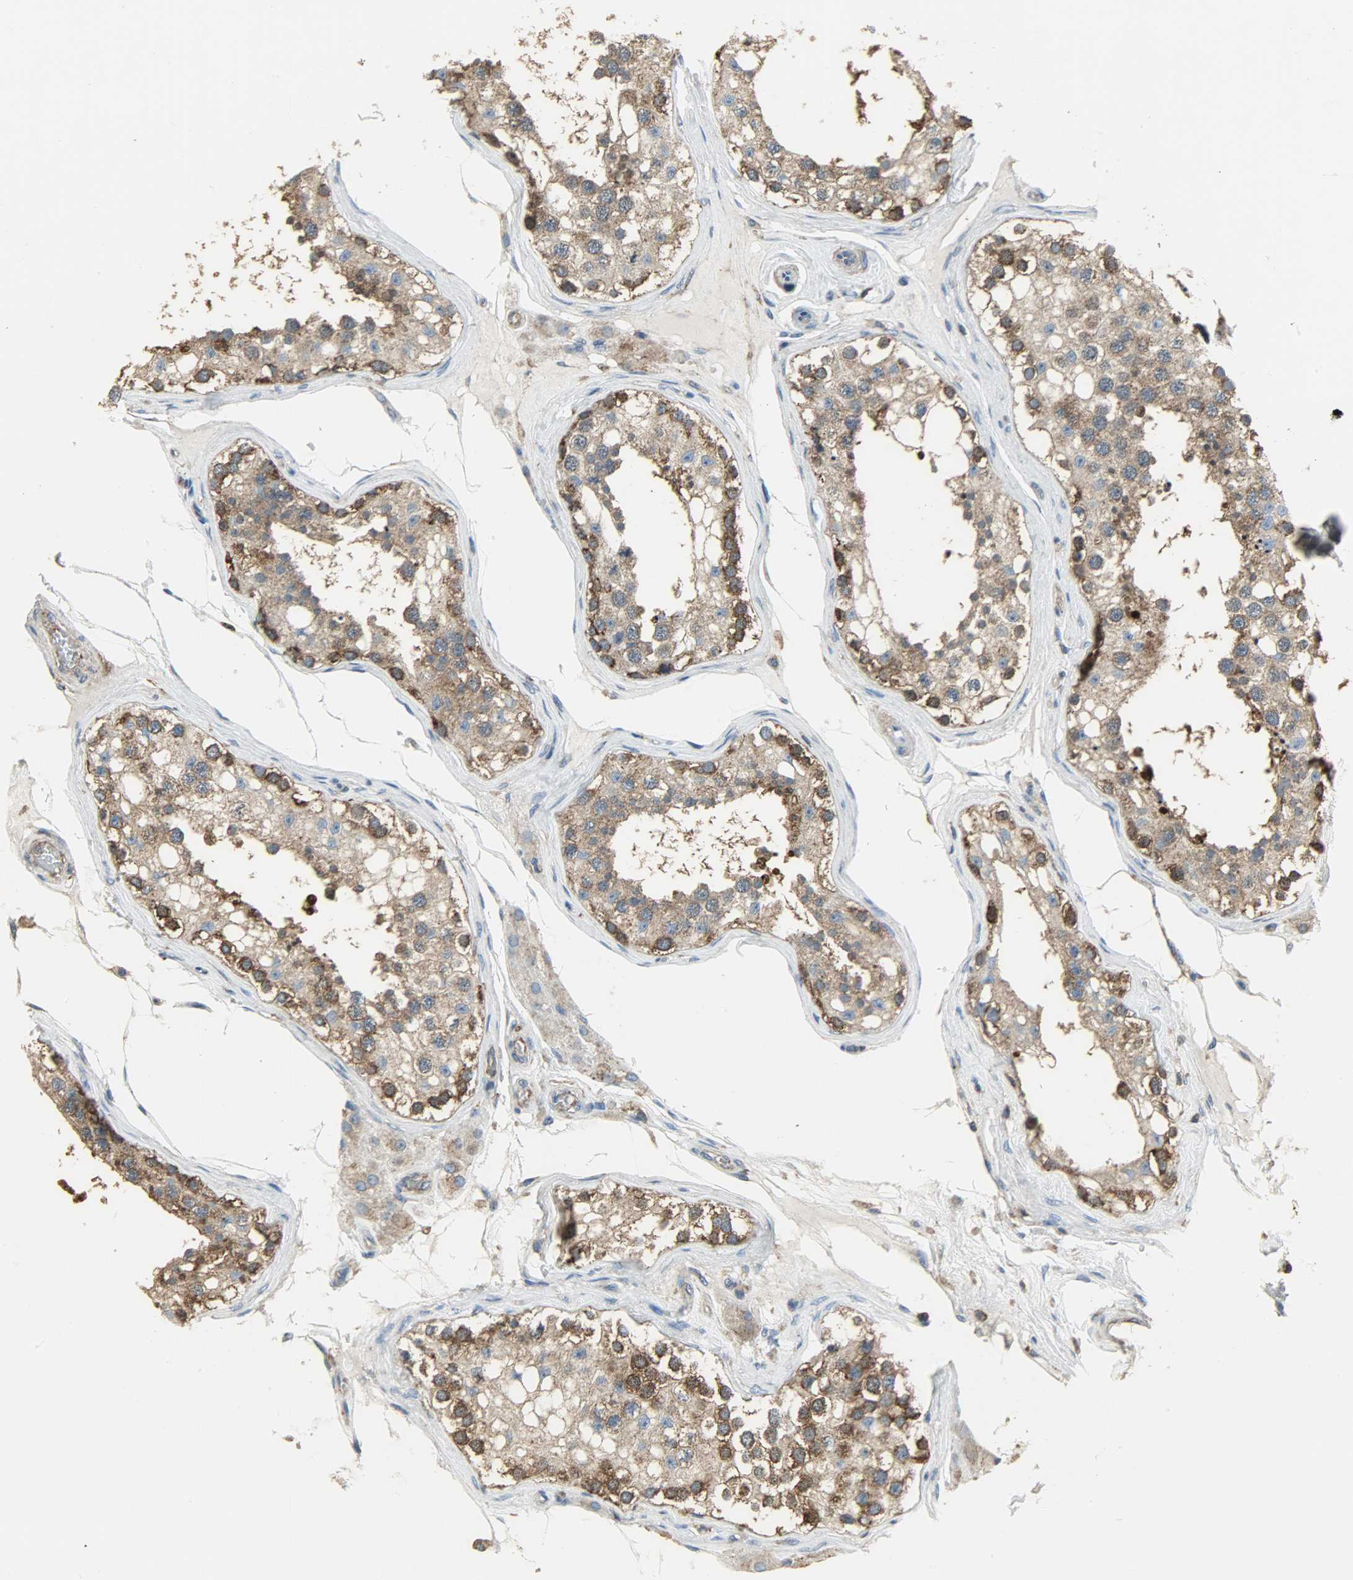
{"staining": {"intensity": "moderate", "quantity": ">75%", "location": "cytoplasmic/membranous"}, "tissue": "testis", "cell_type": "Cells in seminiferous ducts", "image_type": "normal", "snomed": [{"axis": "morphology", "description": "Normal tissue, NOS"}, {"axis": "topography", "description": "Testis"}], "caption": "A medium amount of moderate cytoplasmic/membranous positivity is appreciated in approximately >75% of cells in seminiferous ducts in unremarkable testis.", "gene": "DNAJA4", "patient": {"sex": "male", "age": 68}}